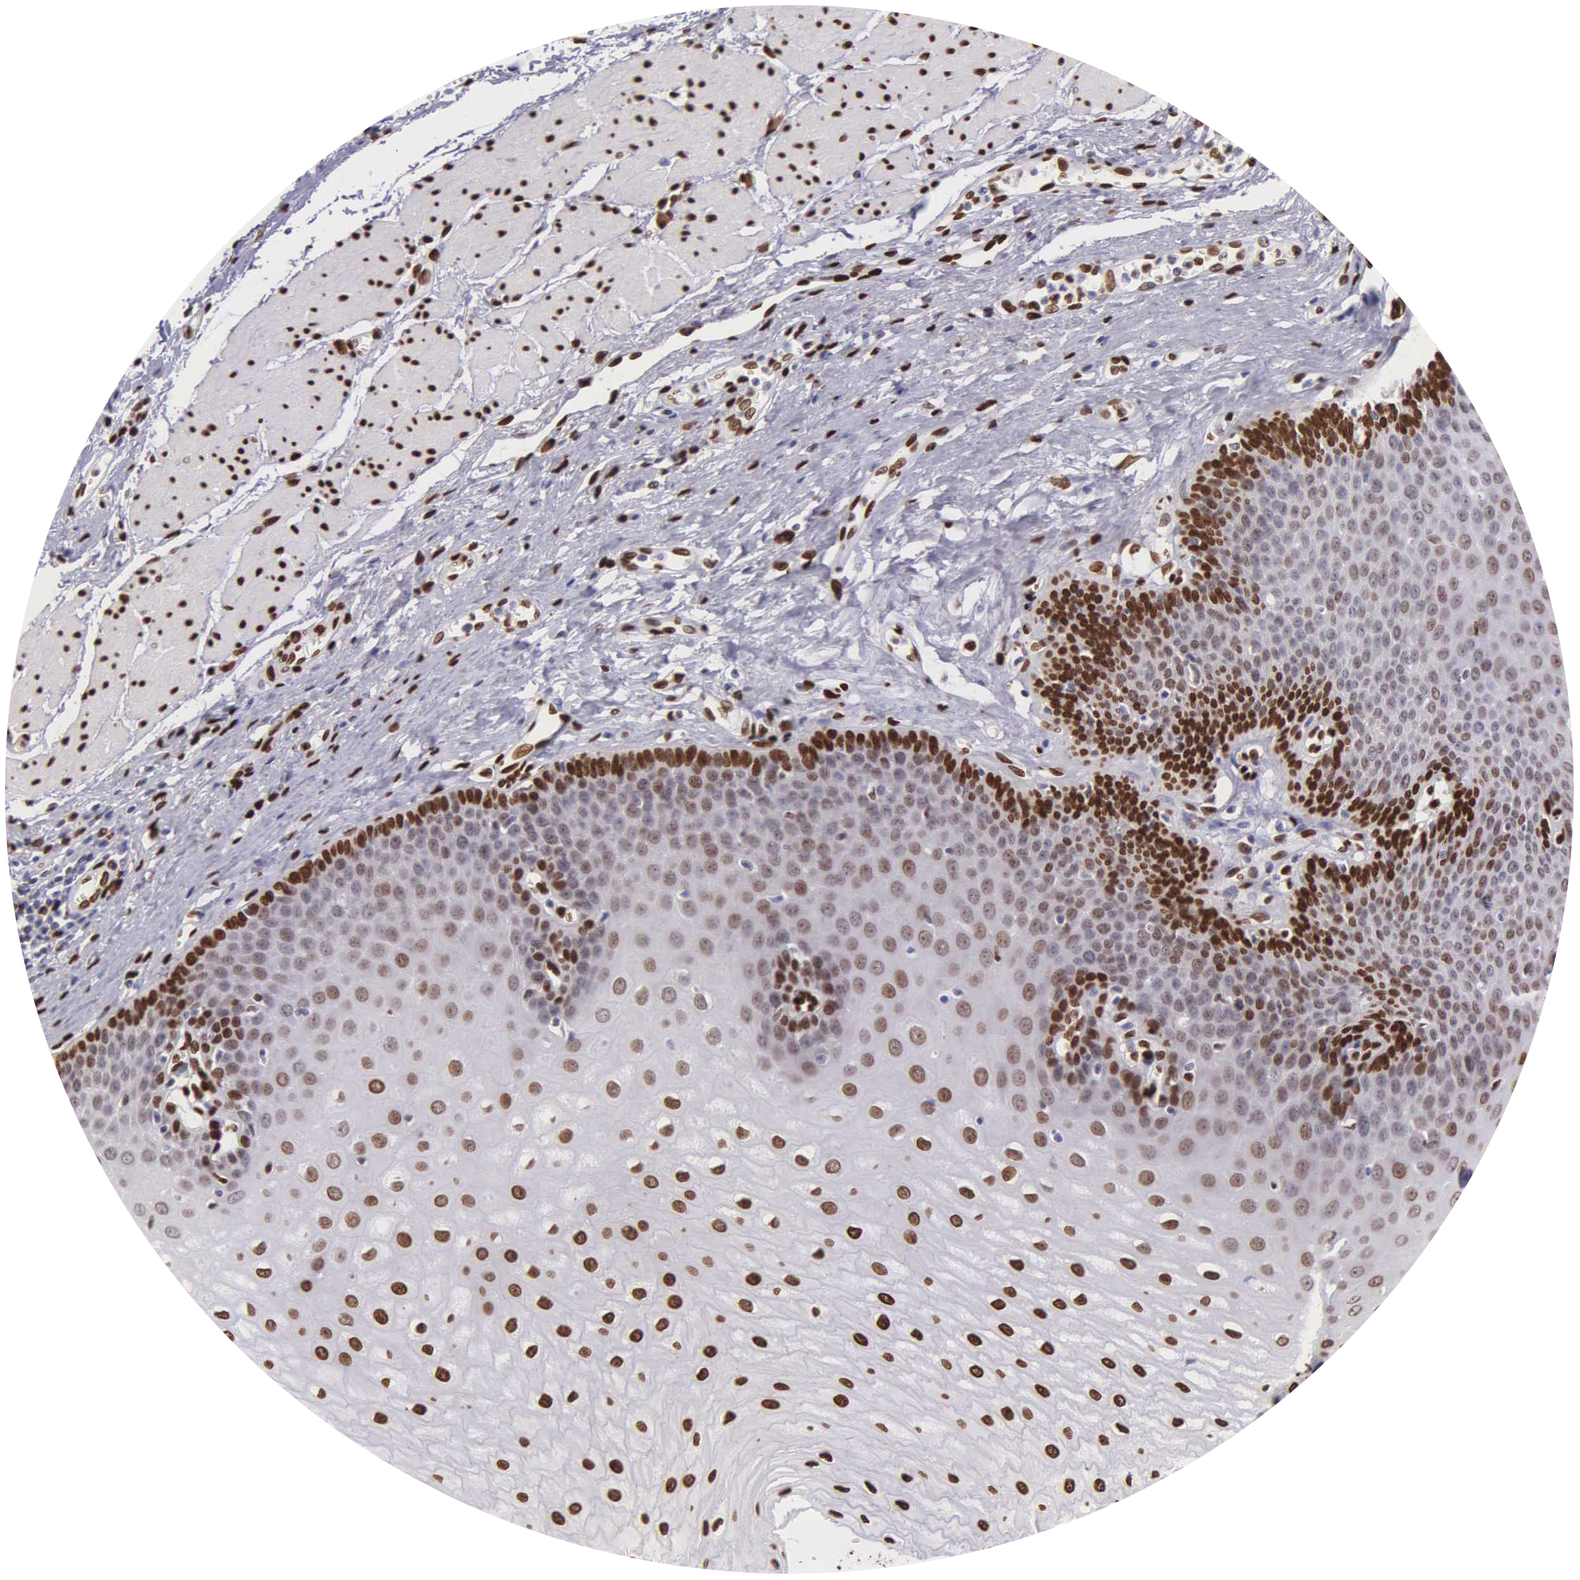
{"staining": {"intensity": "strong", "quantity": ">75%", "location": "nuclear"}, "tissue": "esophagus", "cell_type": "Squamous epithelial cells", "image_type": "normal", "snomed": [{"axis": "morphology", "description": "Normal tissue, NOS"}, {"axis": "topography", "description": "Esophagus"}], "caption": "Immunohistochemical staining of normal esophagus demonstrates strong nuclear protein expression in approximately >75% of squamous epithelial cells. (DAB = brown stain, brightfield microscopy at high magnification).", "gene": "H1", "patient": {"sex": "male", "age": 65}}